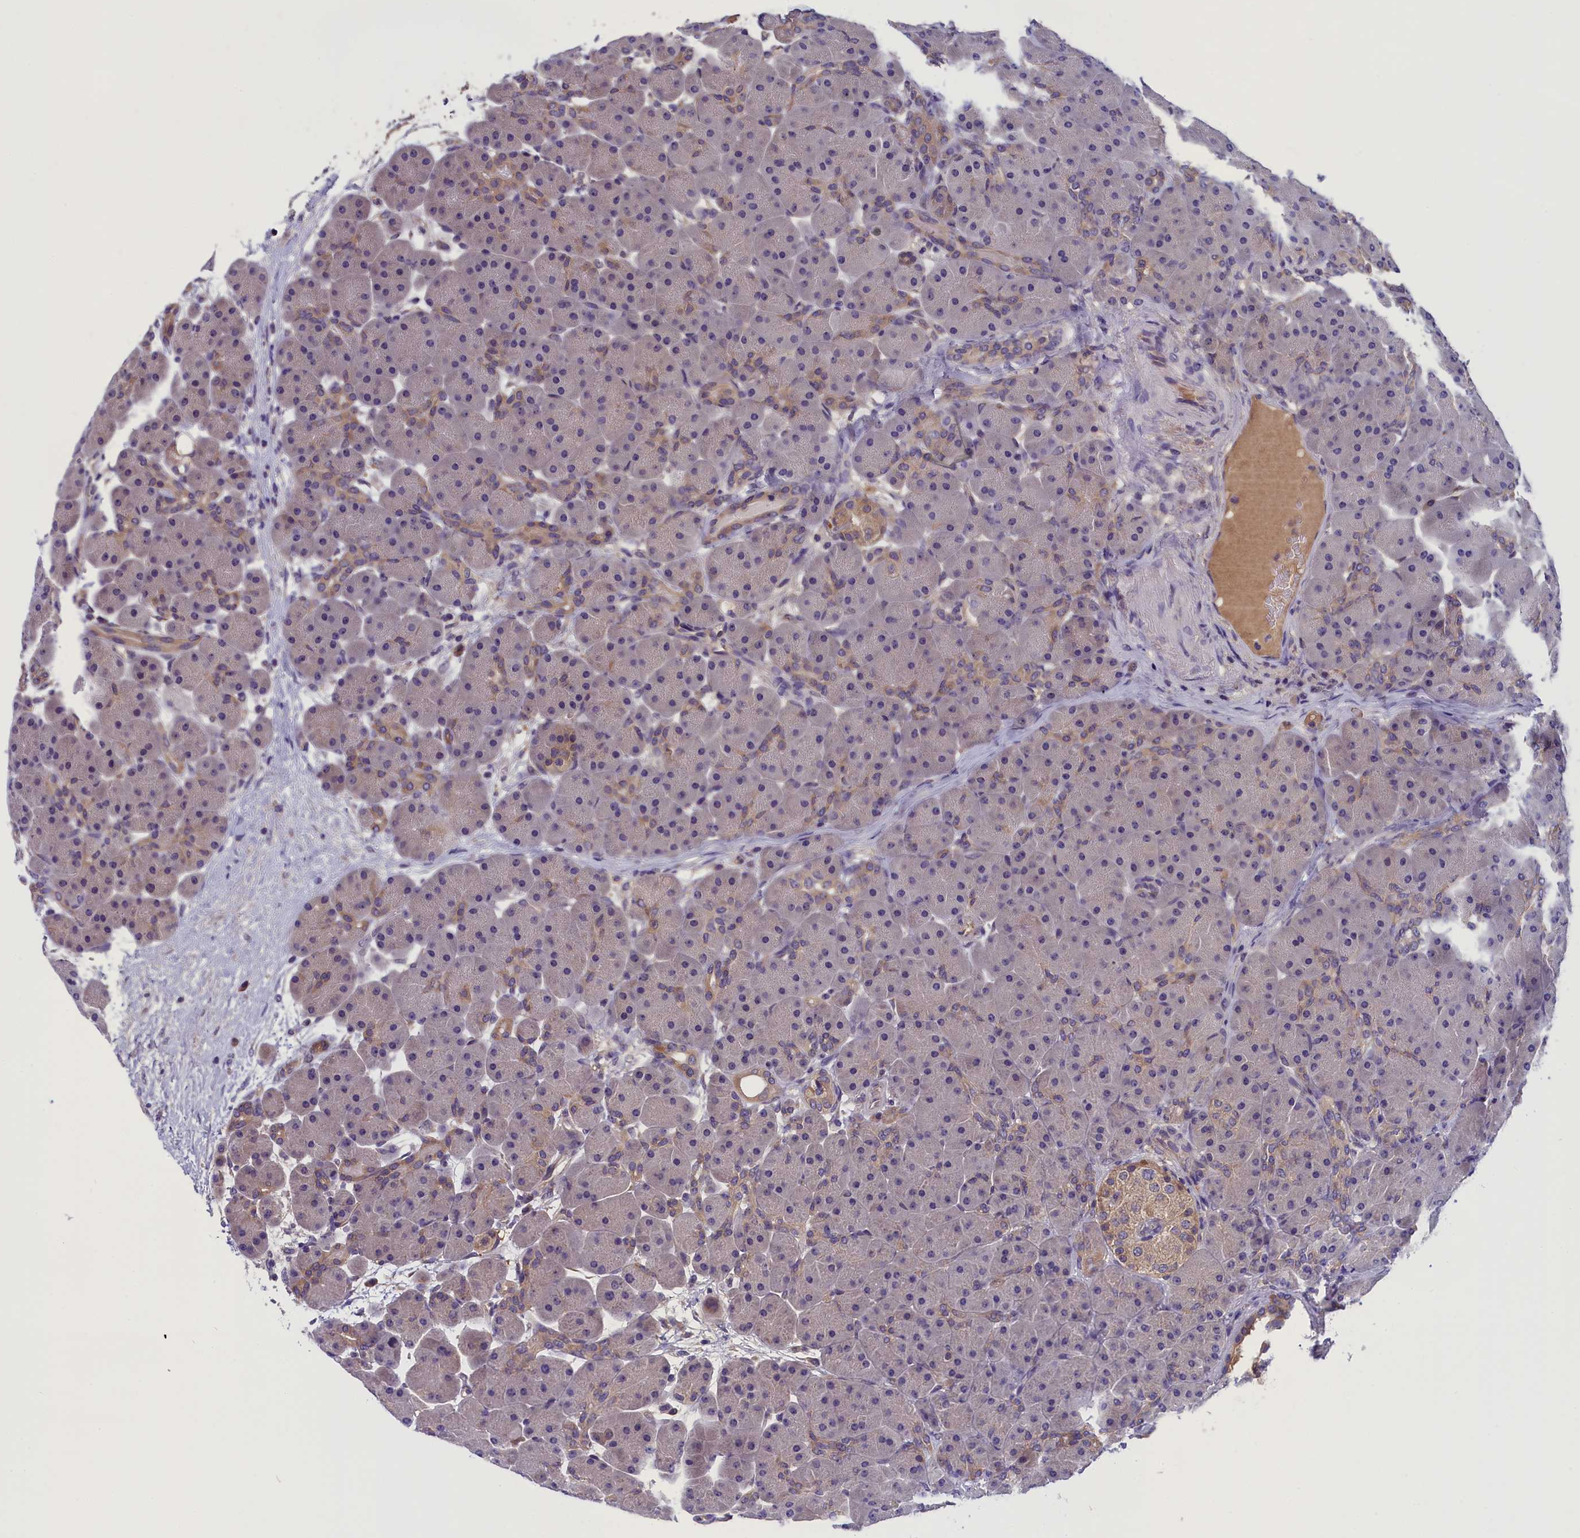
{"staining": {"intensity": "moderate", "quantity": "<25%", "location": "cytoplasmic/membranous"}, "tissue": "pancreas", "cell_type": "Exocrine glandular cells", "image_type": "normal", "snomed": [{"axis": "morphology", "description": "Normal tissue, NOS"}, {"axis": "topography", "description": "Pancreas"}], "caption": "The photomicrograph shows immunohistochemical staining of unremarkable pancreas. There is moderate cytoplasmic/membranous positivity is seen in approximately <25% of exocrine glandular cells. (IHC, brightfield microscopy, high magnification).", "gene": "ABCC8", "patient": {"sex": "male", "age": 66}}